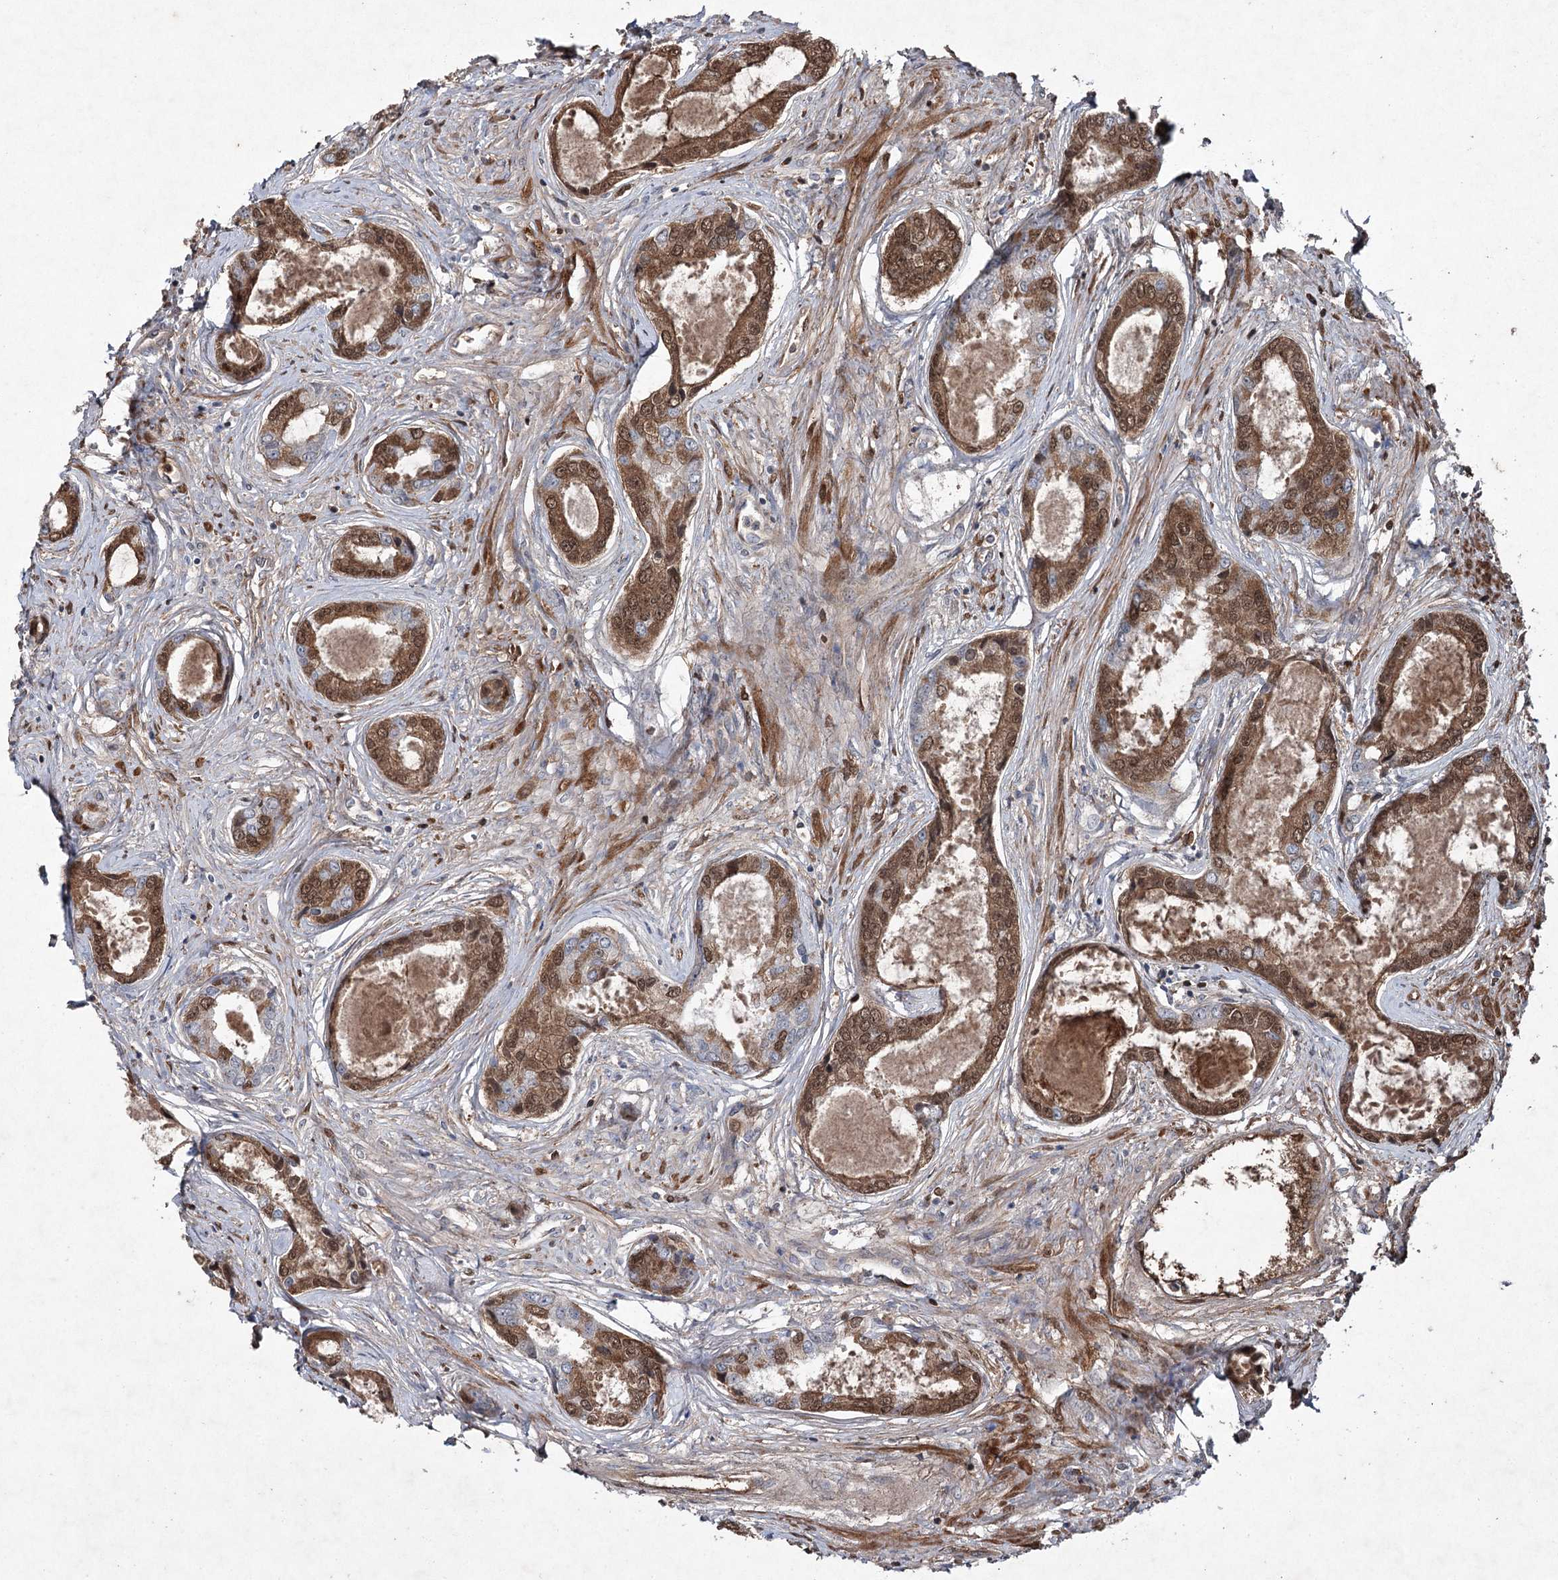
{"staining": {"intensity": "moderate", "quantity": "25%-75%", "location": "cytoplasmic/membranous,nuclear"}, "tissue": "prostate cancer", "cell_type": "Tumor cells", "image_type": "cancer", "snomed": [{"axis": "morphology", "description": "Adenocarcinoma, Low grade"}, {"axis": "topography", "description": "Prostate"}], "caption": "This micrograph shows prostate cancer (low-grade adenocarcinoma) stained with immunohistochemistry to label a protein in brown. The cytoplasmic/membranous and nuclear of tumor cells show moderate positivity for the protein. Nuclei are counter-stained blue.", "gene": "PGLYRP2", "patient": {"sex": "male", "age": 68}}